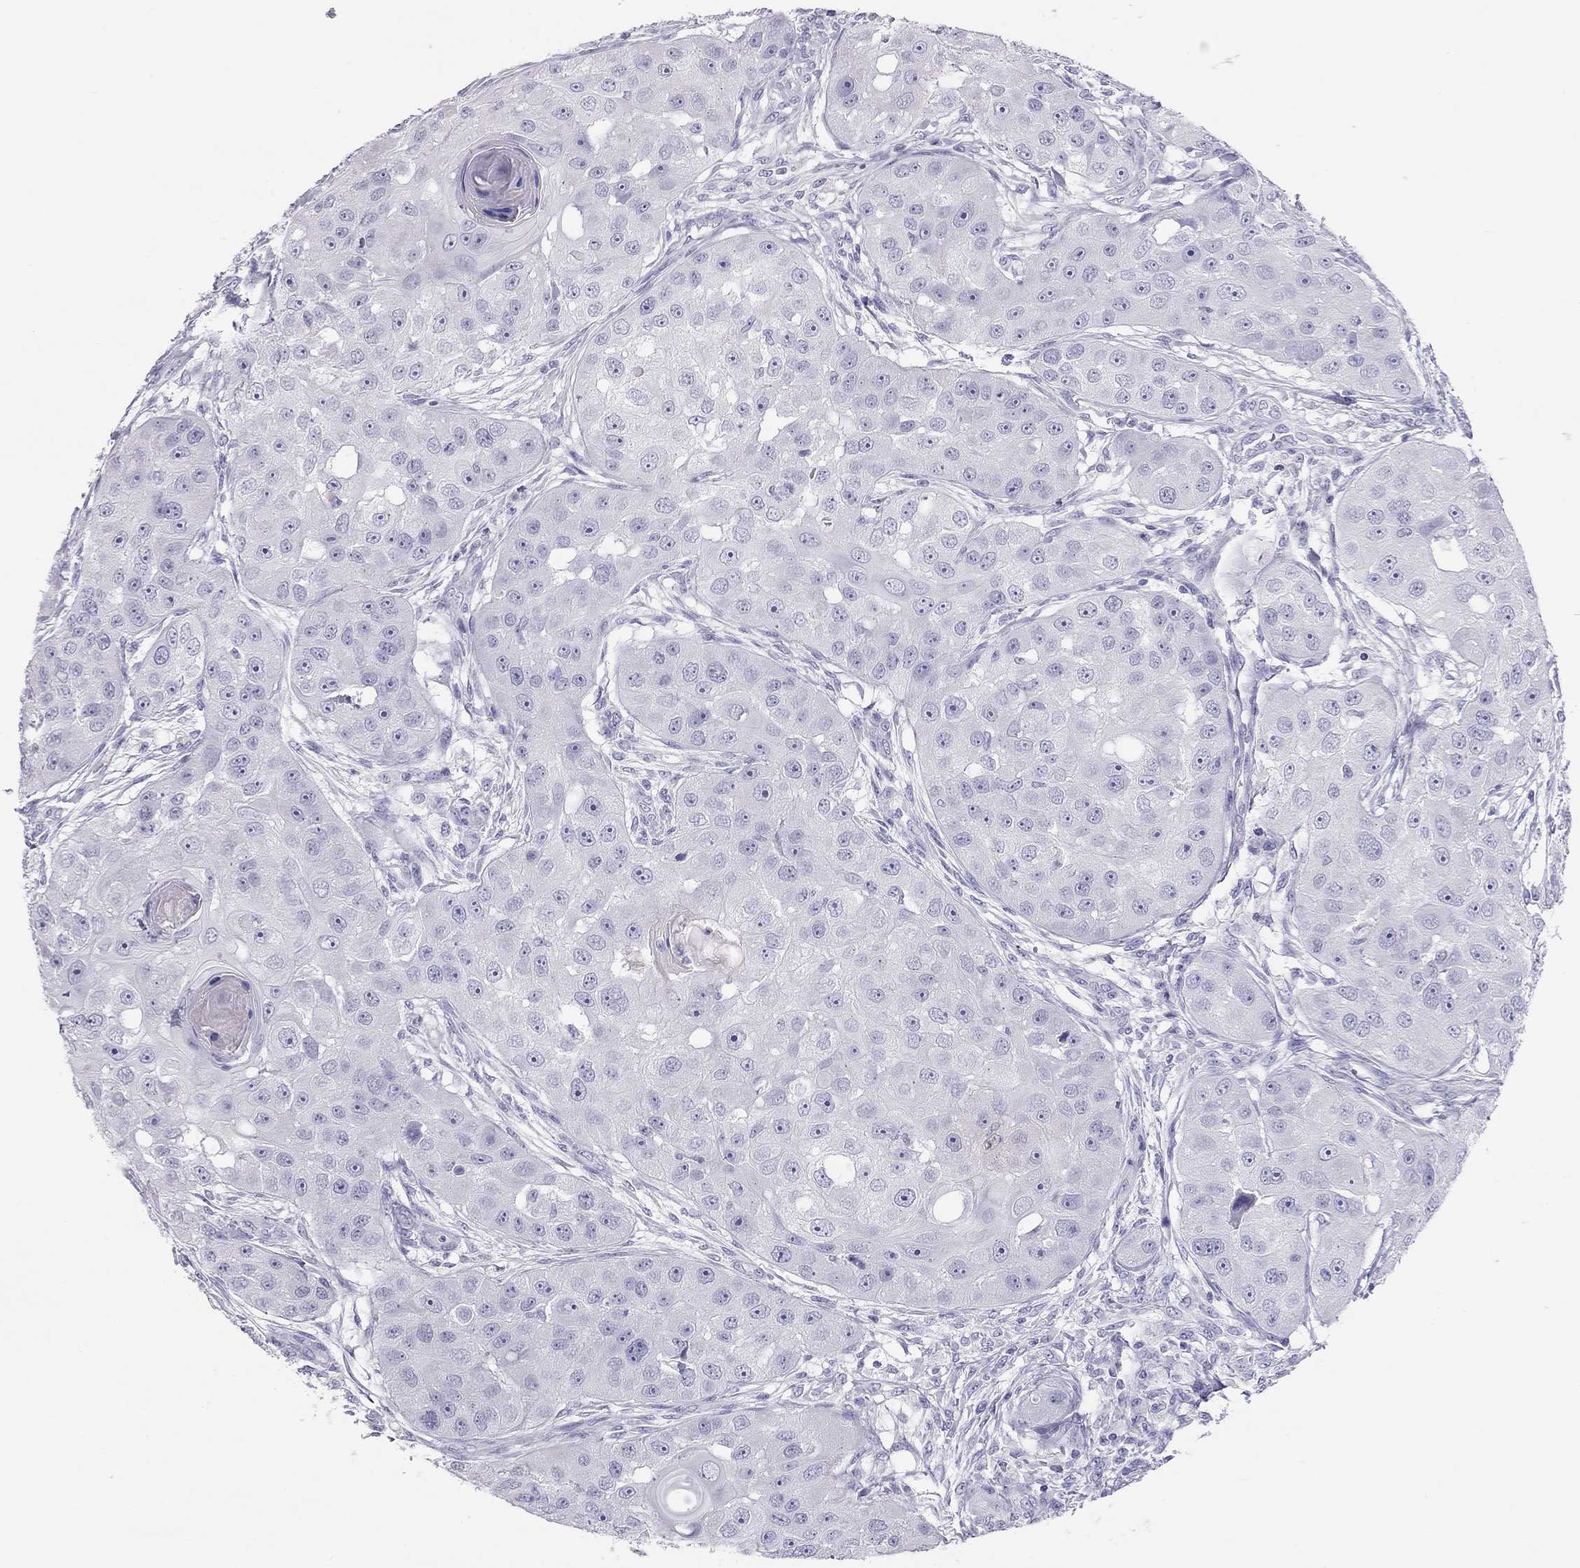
{"staining": {"intensity": "negative", "quantity": "none", "location": "none"}, "tissue": "head and neck cancer", "cell_type": "Tumor cells", "image_type": "cancer", "snomed": [{"axis": "morphology", "description": "Squamous cell carcinoma, NOS"}, {"axis": "topography", "description": "Head-Neck"}], "caption": "A high-resolution micrograph shows immunohistochemistry staining of head and neck cancer, which exhibits no significant positivity in tumor cells.", "gene": "KLRG1", "patient": {"sex": "male", "age": 51}}